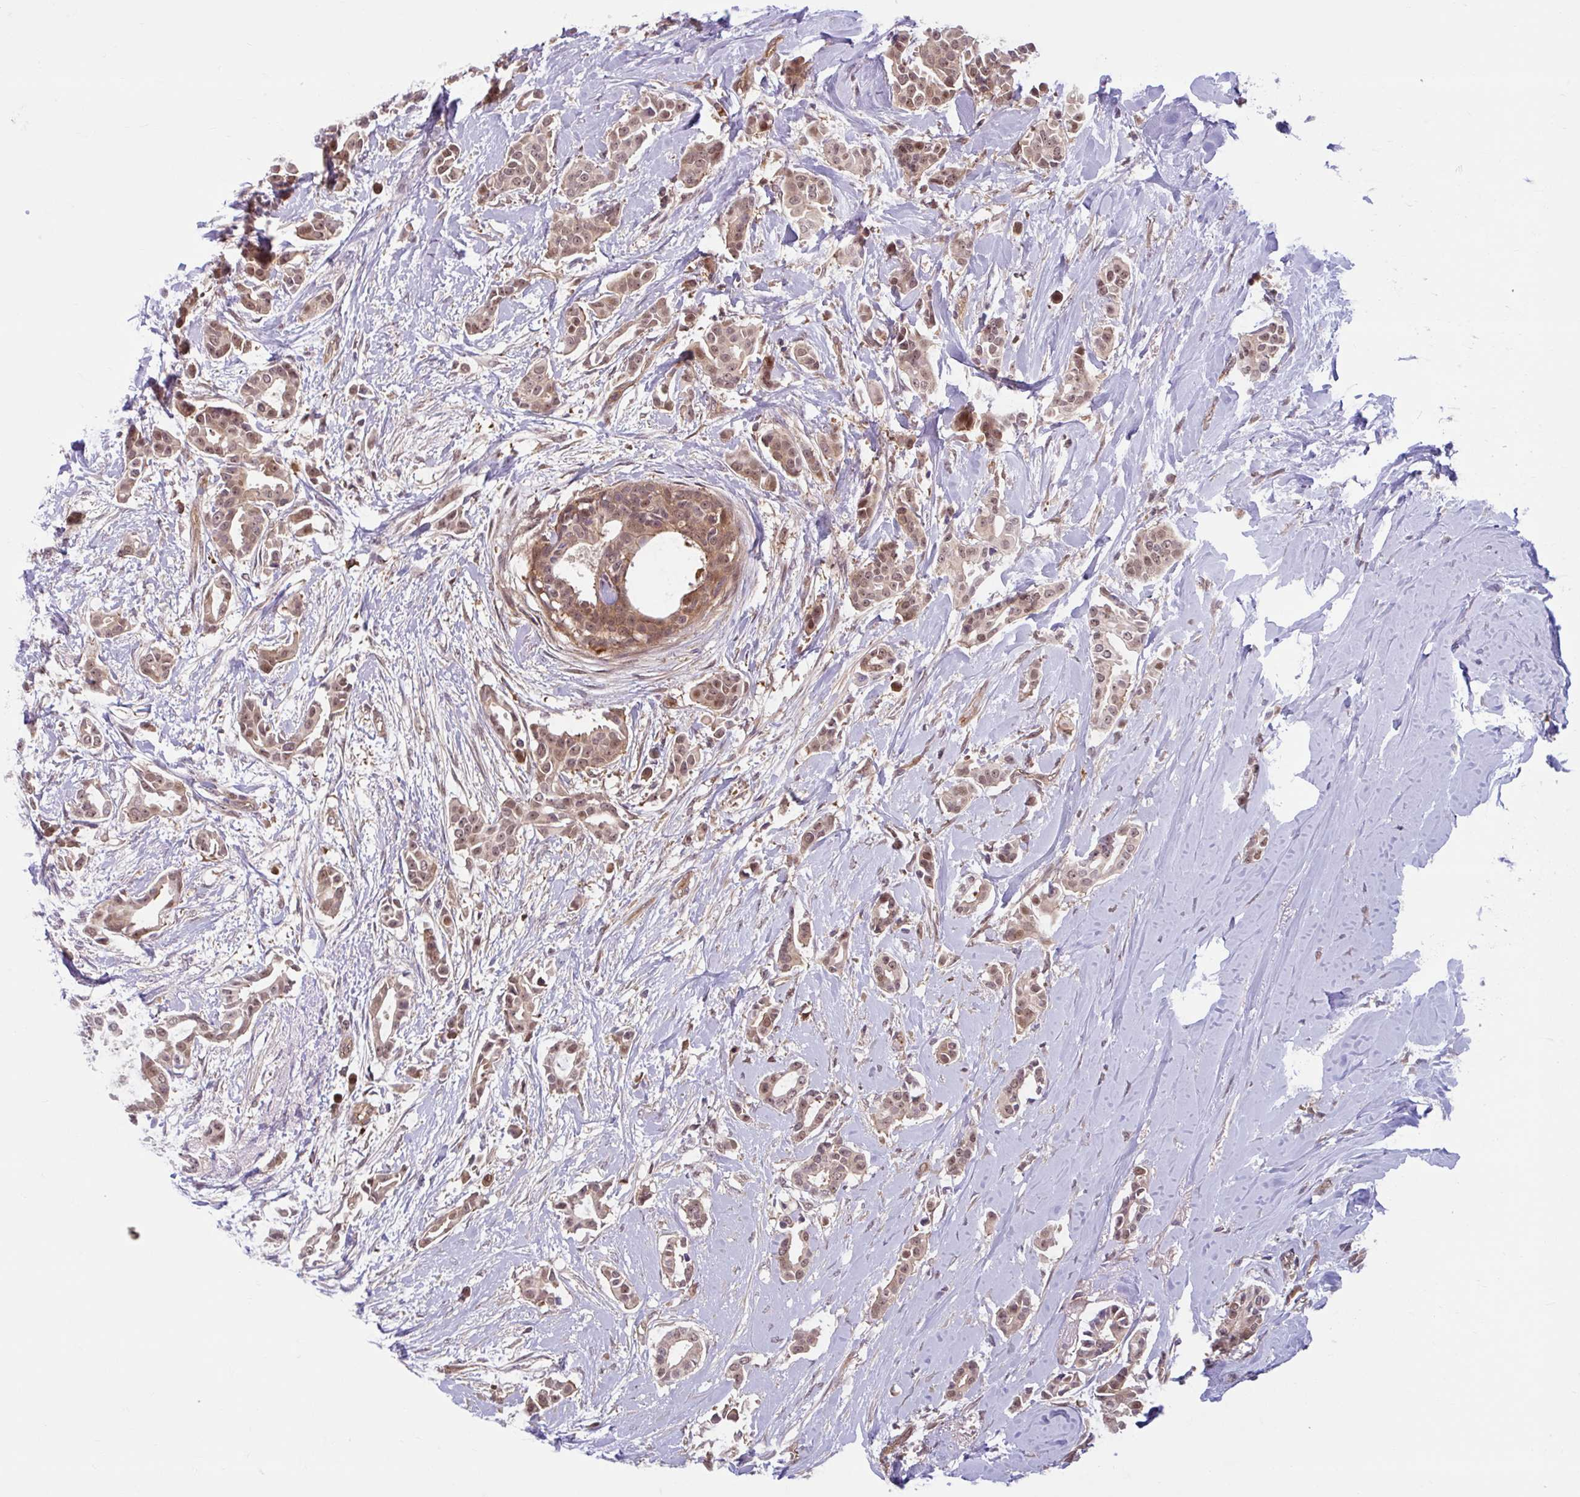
{"staining": {"intensity": "moderate", "quantity": ">75%", "location": "nuclear"}, "tissue": "breast cancer", "cell_type": "Tumor cells", "image_type": "cancer", "snomed": [{"axis": "morphology", "description": "Duct carcinoma"}, {"axis": "topography", "description": "Breast"}], "caption": "About >75% of tumor cells in breast cancer (infiltrating ductal carcinoma) display moderate nuclear protein expression as visualized by brown immunohistochemical staining.", "gene": "HMBS", "patient": {"sex": "female", "age": 64}}